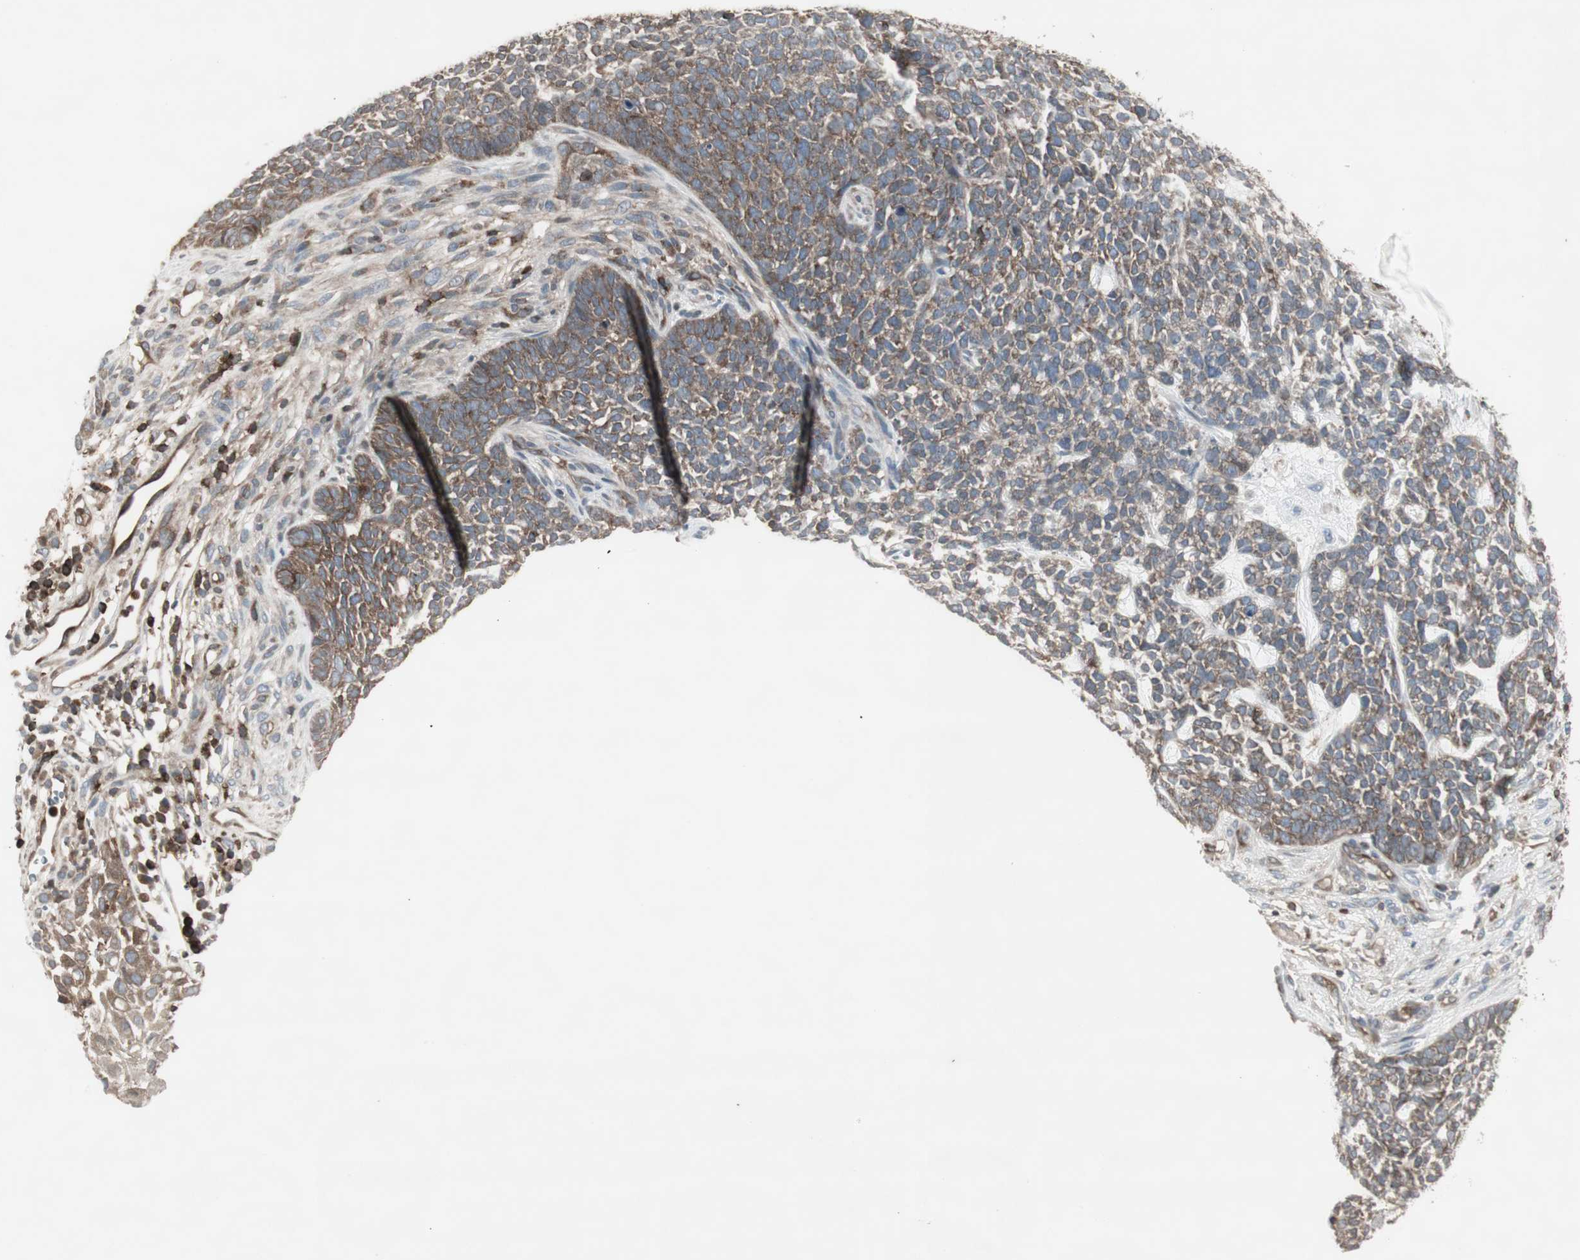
{"staining": {"intensity": "moderate", "quantity": "<25%", "location": "cytoplasmic/membranous"}, "tissue": "skin cancer", "cell_type": "Tumor cells", "image_type": "cancer", "snomed": [{"axis": "morphology", "description": "Basal cell carcinoma"}, {"axis": "topography", "description": "Skin"}], "caption": "Protein analysis of skin basal cell carcinoma tissue demonstrates moderate cytoplasmic/membranous positivity in approximately <25% of tumor cells. The protein is stained brown, and the nuclei are stained in blue (DAB (3,3'-diaminobenzidine) IHC with brightfield microscopy, high magnification).", "gene": "ARHGEF1", "patient": {"sex": "female", "age": 84}}